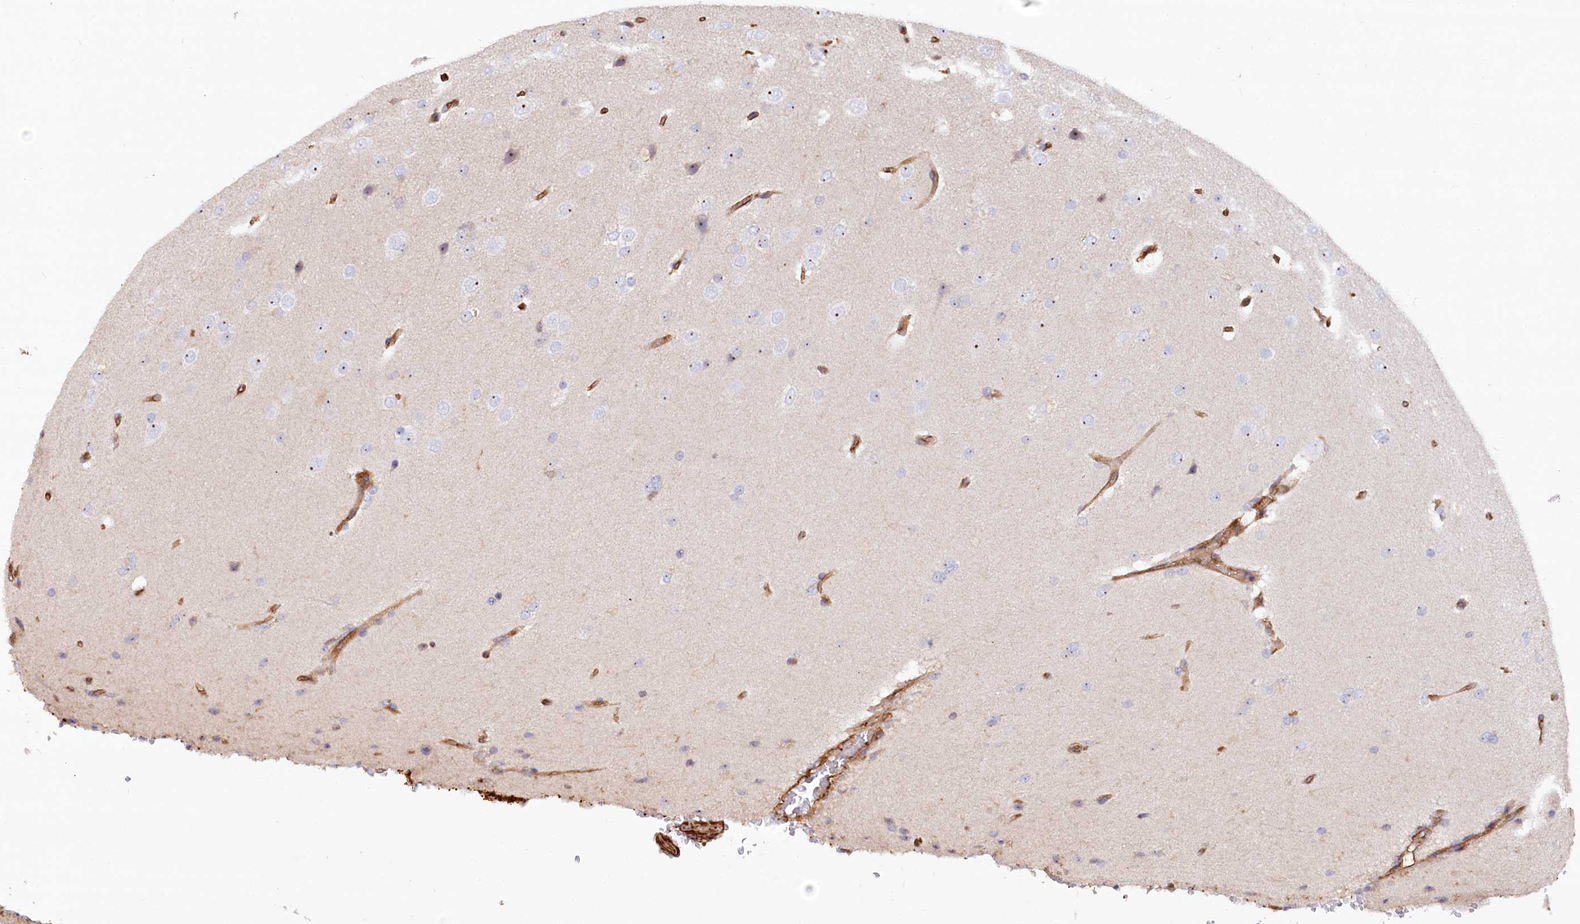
{"staining": {"intensity": "negative", "quantity": "none", "location": "none"}, "tissue": "glioma", "cell_type": "Tumor cells", "image_type": "cancer", "snomed": [{"axis": "morphology", "description": "Glioma, malignant, Low grade"}, {"axis": "topography", "description": "Brain"}], "caption": "An immunohistochemistry photomicrograph of glioma is shown. There is no staining in tumor cells of glioma.", "gene": "WDR36", "patient": {"sex": "female", "age": 37}}